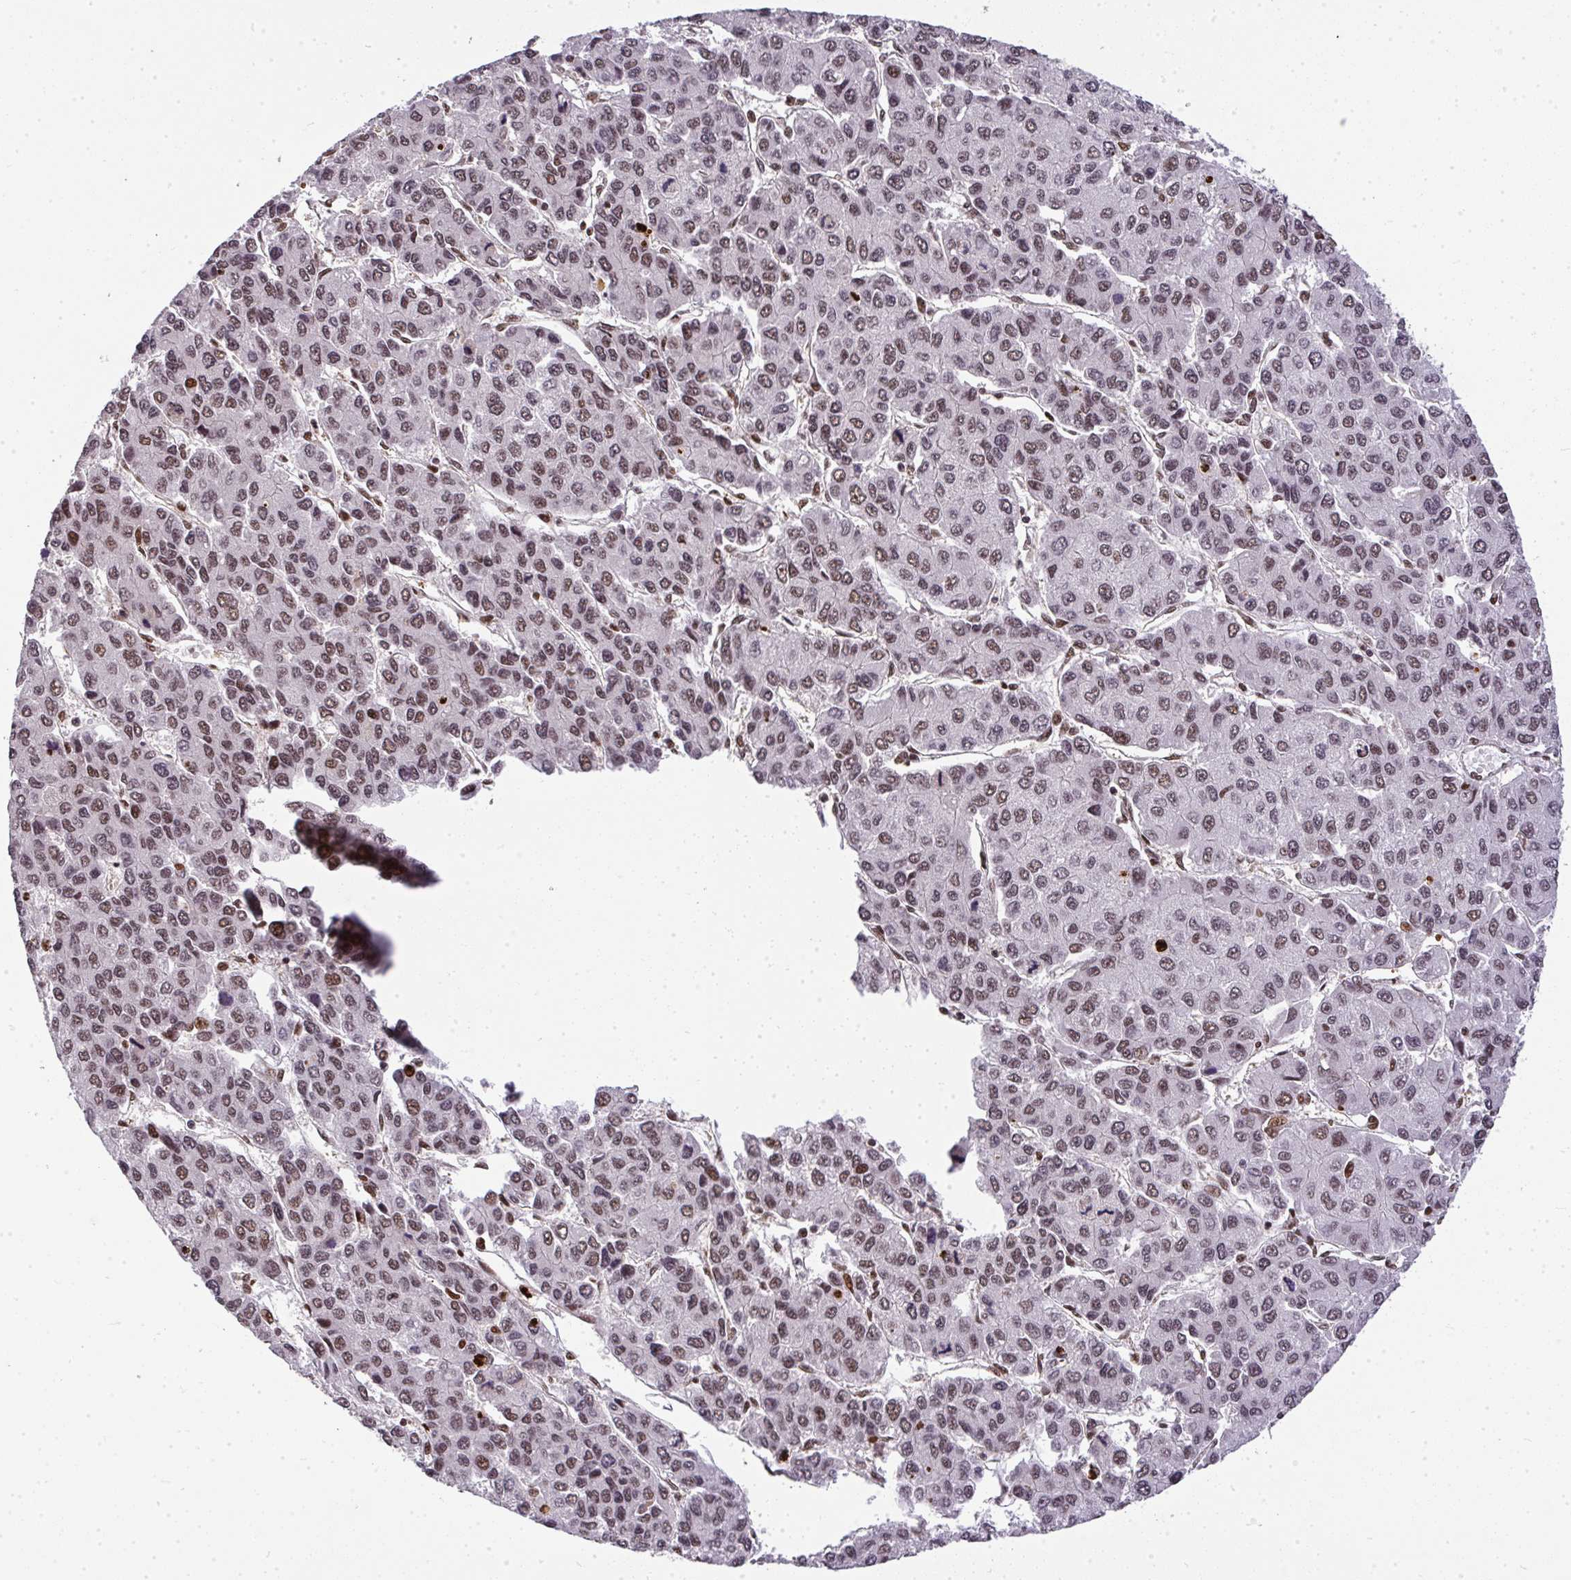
{"staining": {"intensity": "moderate", "quantity": ">75%", "location": "nuclear"}, "tissue": "liver cancer", "cell_type": "Tumor cells", "image_type": "cancer", "snomed": [{"axis": "morphology", "description": "Carcinoma, Hepatocellular, NOS"}, {"axis": "topography", "description": "Liver"}], "caption": "Liver hepatocellular carcinoma stained for a protein (brown) displays moderate nuclear positive positivity in approximately >75% of tumor cells.", "gene": "U2AF1", "patient": {"sex": "female", "age": 66}}